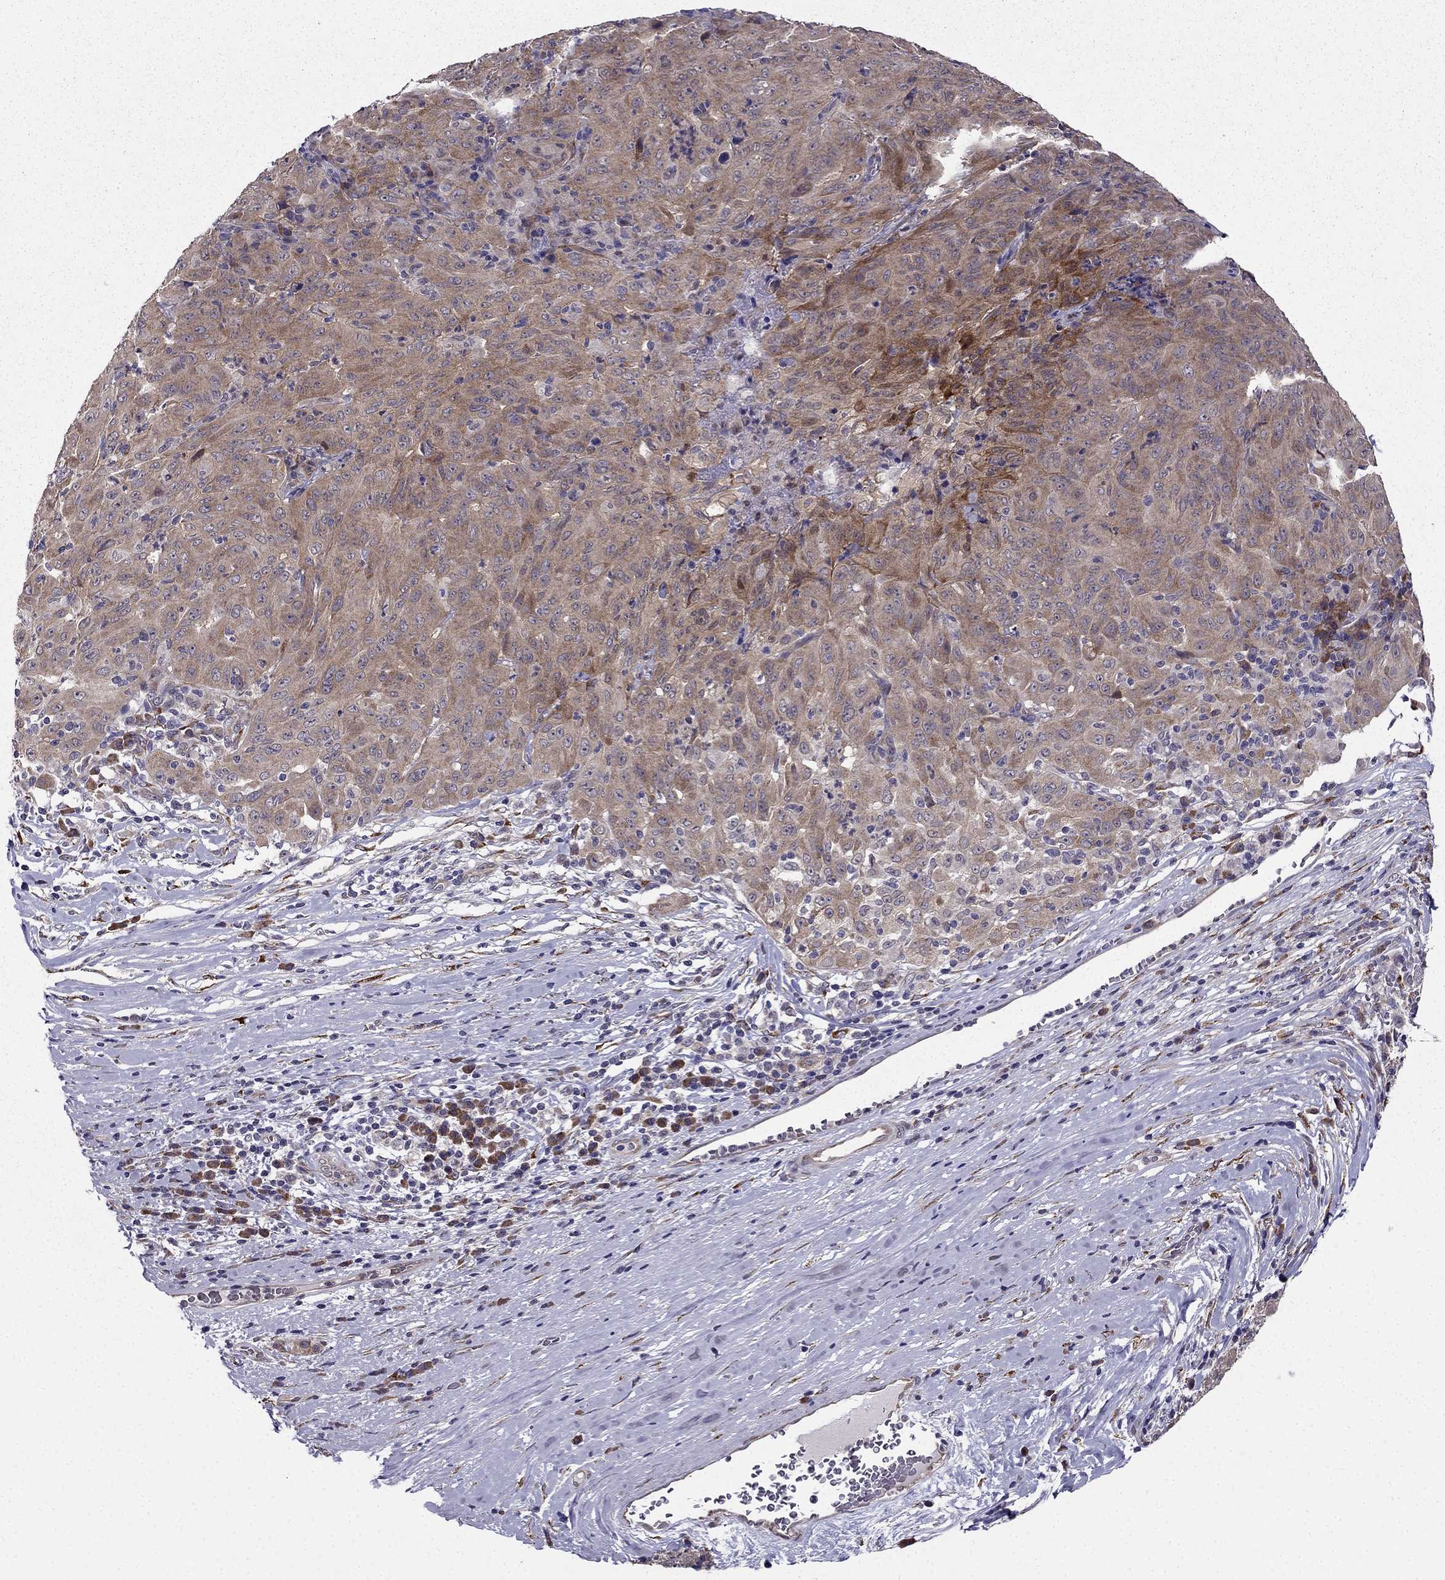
{"staining": {"intensity": "weak", "quantity": ">75%", "location": "cytoplasmic/membranous"}, "tissue": "pancreatic cancer", "cell_type": "Tumor cells", "image_type": "cancer", "snomed": [{"axis": "morphology", "description": "Adenocarcinoma, NOS"}, {"axis": "topography", "description": "Pancreas"}], "caption": "Protein expression analysis of human pancreatic cancer (adenocarcinoma) reveals weak cytoplasmic/membranous positivity in approximately >75% of tumor cells.", "gene": "ARHGEF28", "patient": {"sex": "male", "age": 63}}